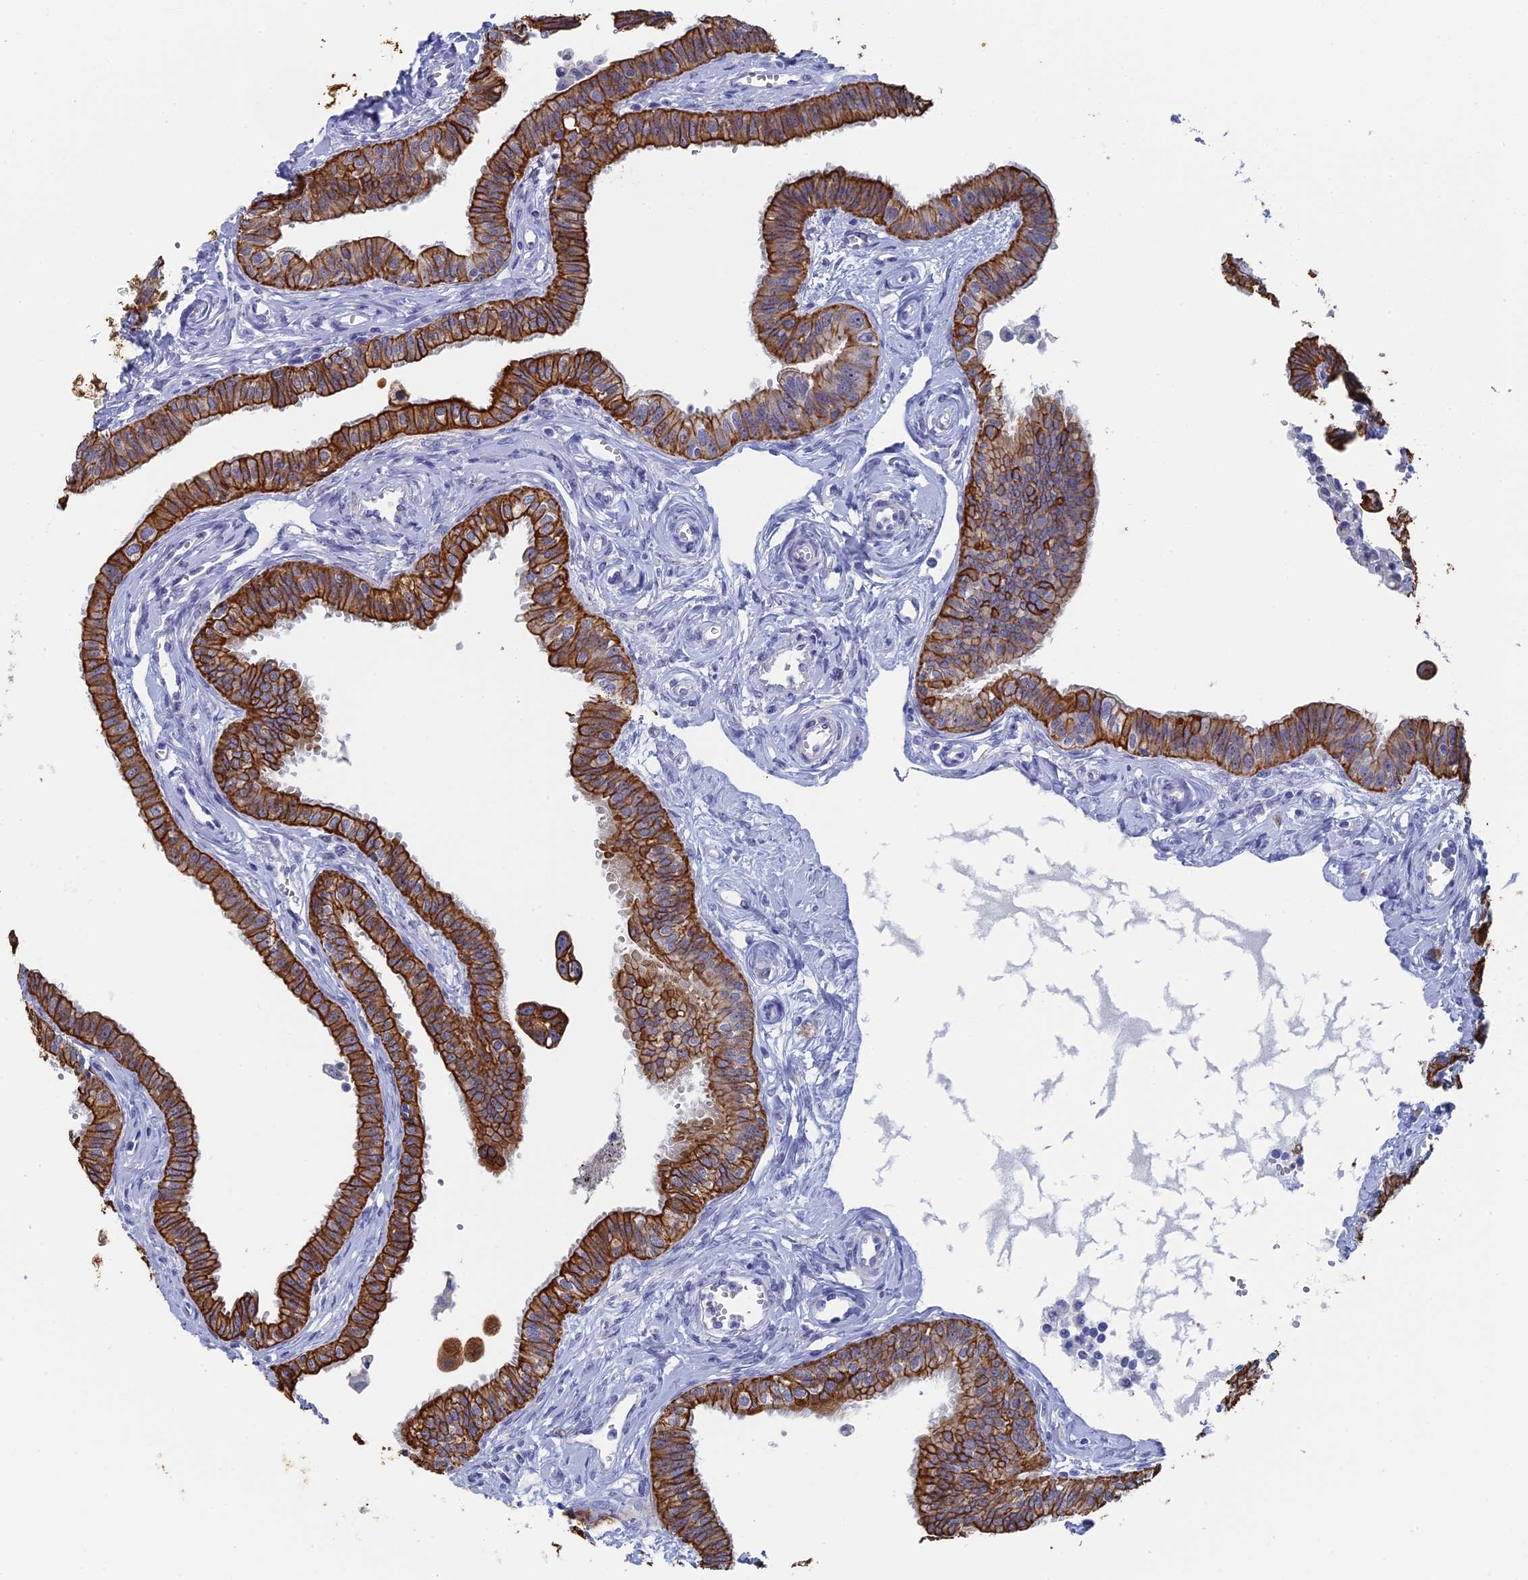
{"staining": {"intensity": "strong", "quantity": ">75%", "location": "cytoplasmic/membranous"}, "tissue": "fallopian tube", "cell_type": "Glandular cells", "image_type": "normal", "snomed": [{"axis": "morphology", "description": "Normal tissue, NOS"}, {"axis": "morphology", "description": "Carcinoma, NOS"}, {"axis": "topography", "description": "Fallopian tube"}, {"axis": "topography", "description": "Ovary"}], "caption": "The immunohistochemical stain highlights strong cytoplasmic/membranous staining in glandular cells of normal fallopian tube. (DAB IHC, brown staining for protein, blue staining for nuclei).", "gene": "SRFBP1", "patient": {"sex": "female", "age": 59}}